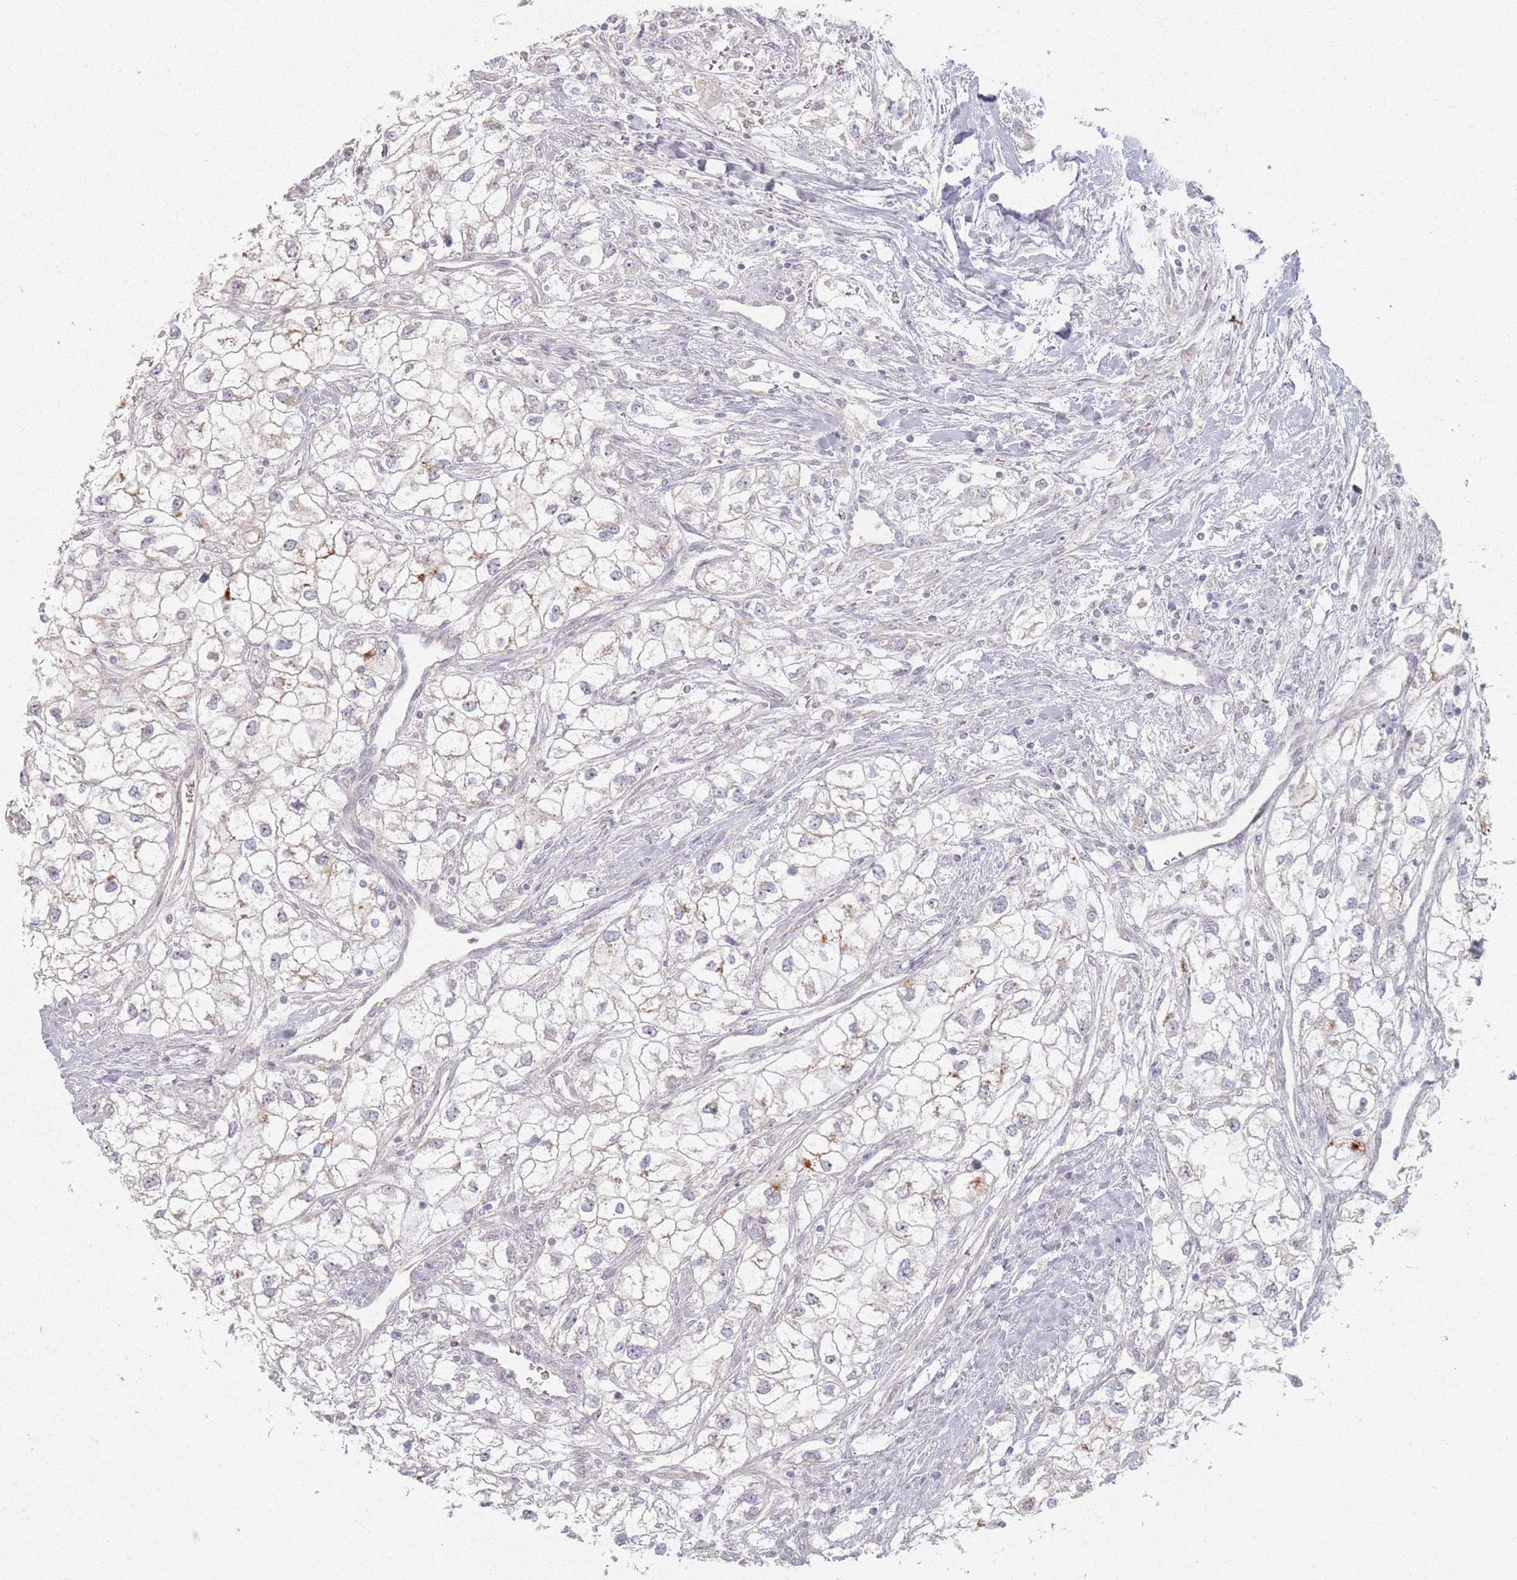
{"staining": {"intensity": "negative", "quantity": "none", "location": "none"}, "tissue": "renal cancer", "cell_type": "Tumor cells", "image_type": "cancer", "snomed": [{"axis": "morphology", "description": "Adenocarcinoma, NOS"}, {"axis": "topography", "description": "Kidney"}], "caption": "Protein analysis of renal cancer (adenocarcinoma) exhibits no significant expression in tumor cells.", "gene": "PKD2L2", "patient": {"sex": "male", "age": 59}}